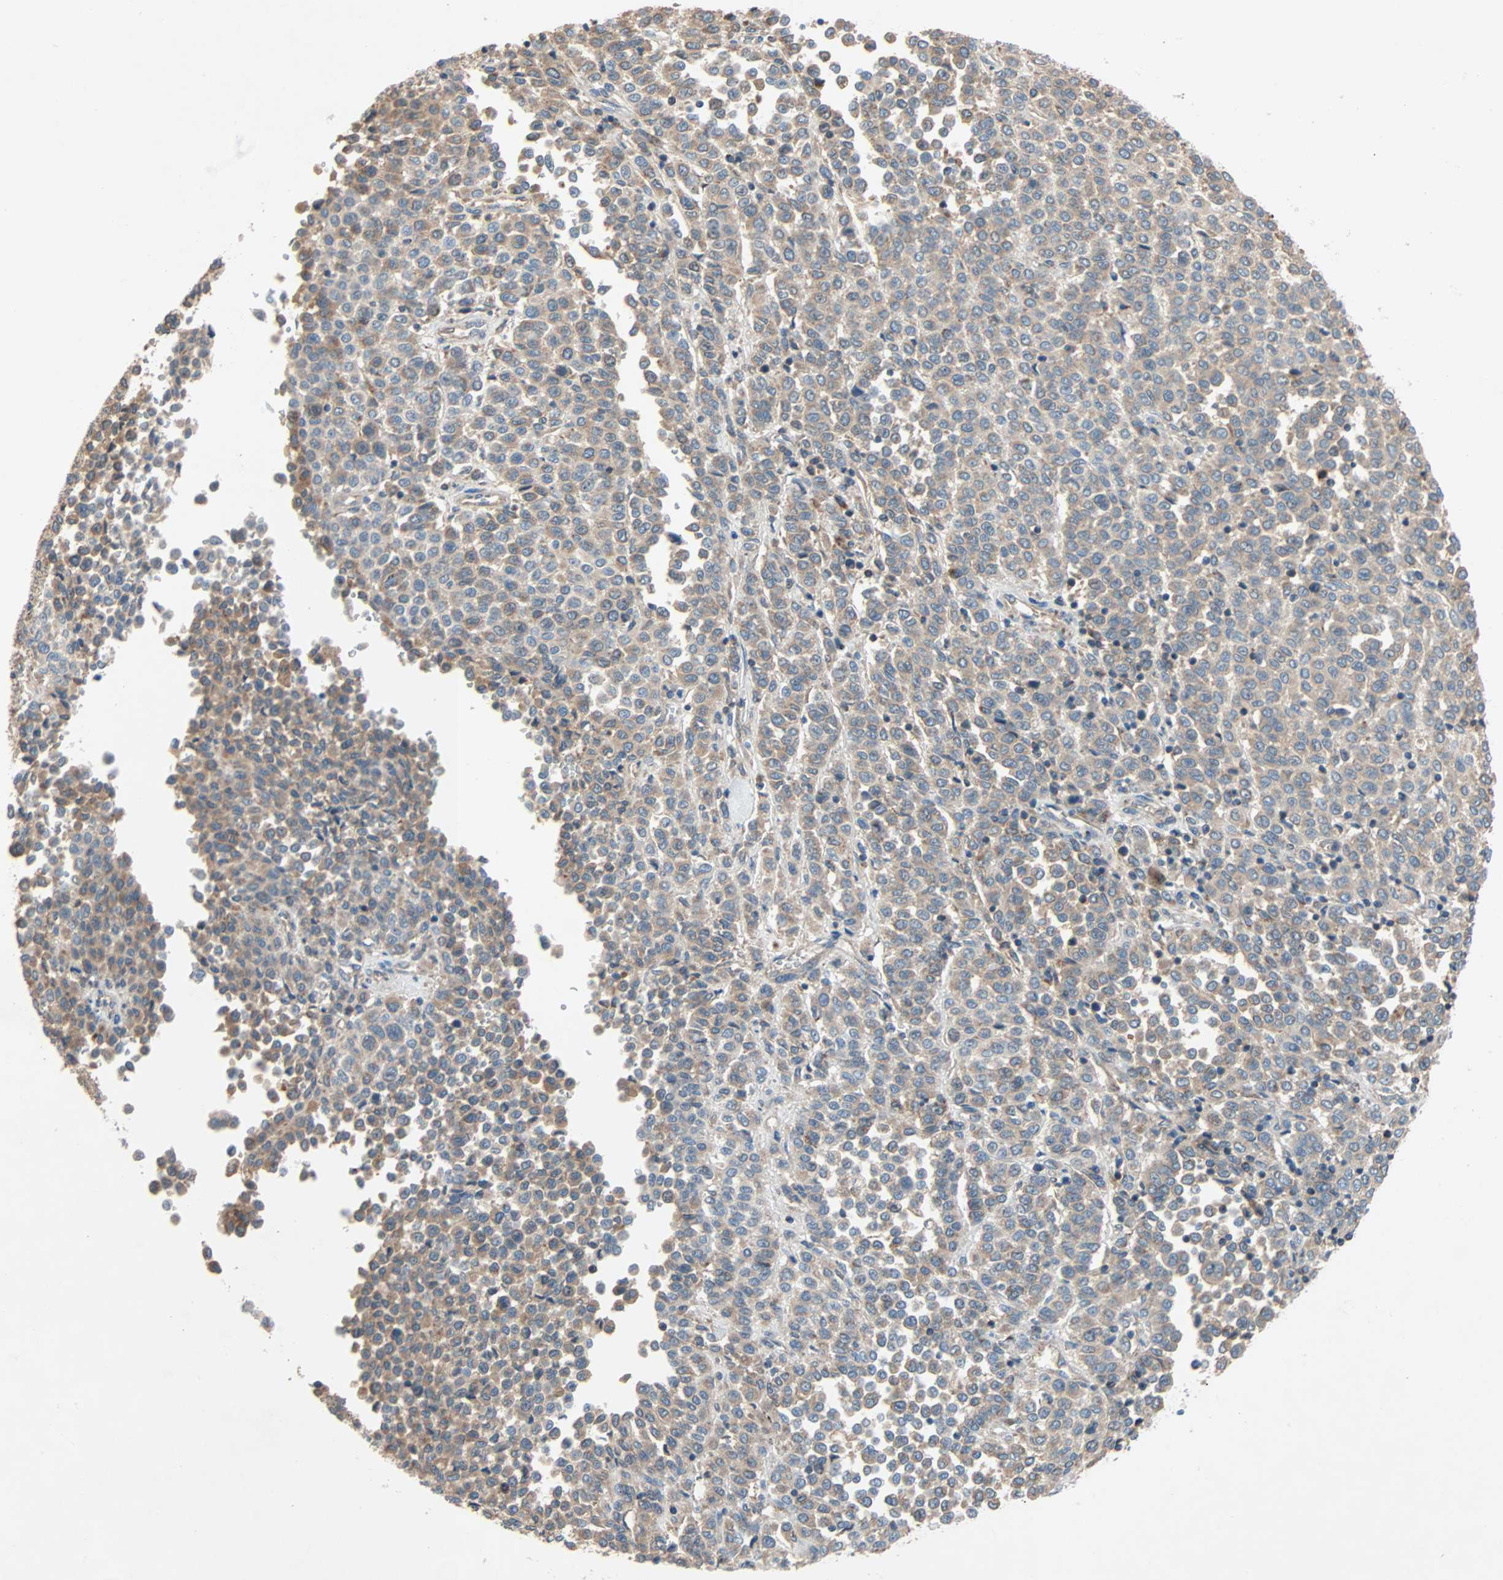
{"staining": {"intensity": "weak", "quantity": ">75%", "location": "cytoplasmic/membranous"}, "tissue": "melanoma", "cell_type": "Tumor cells", "image_type": "cancer", "snomed": [{"axis": "morphology", "description": "Malignant melanoma, Metastatic site"}, {"axis": "topography", "description": "Pancreas"}], "caption": "Tumor cells display weak cytoplasmic/membranous expression in approximately >75% of cells in malignant melanoma (metastatic site).", "gene": "XYLT1", "patient": {"sex": "female", "age": 30}}